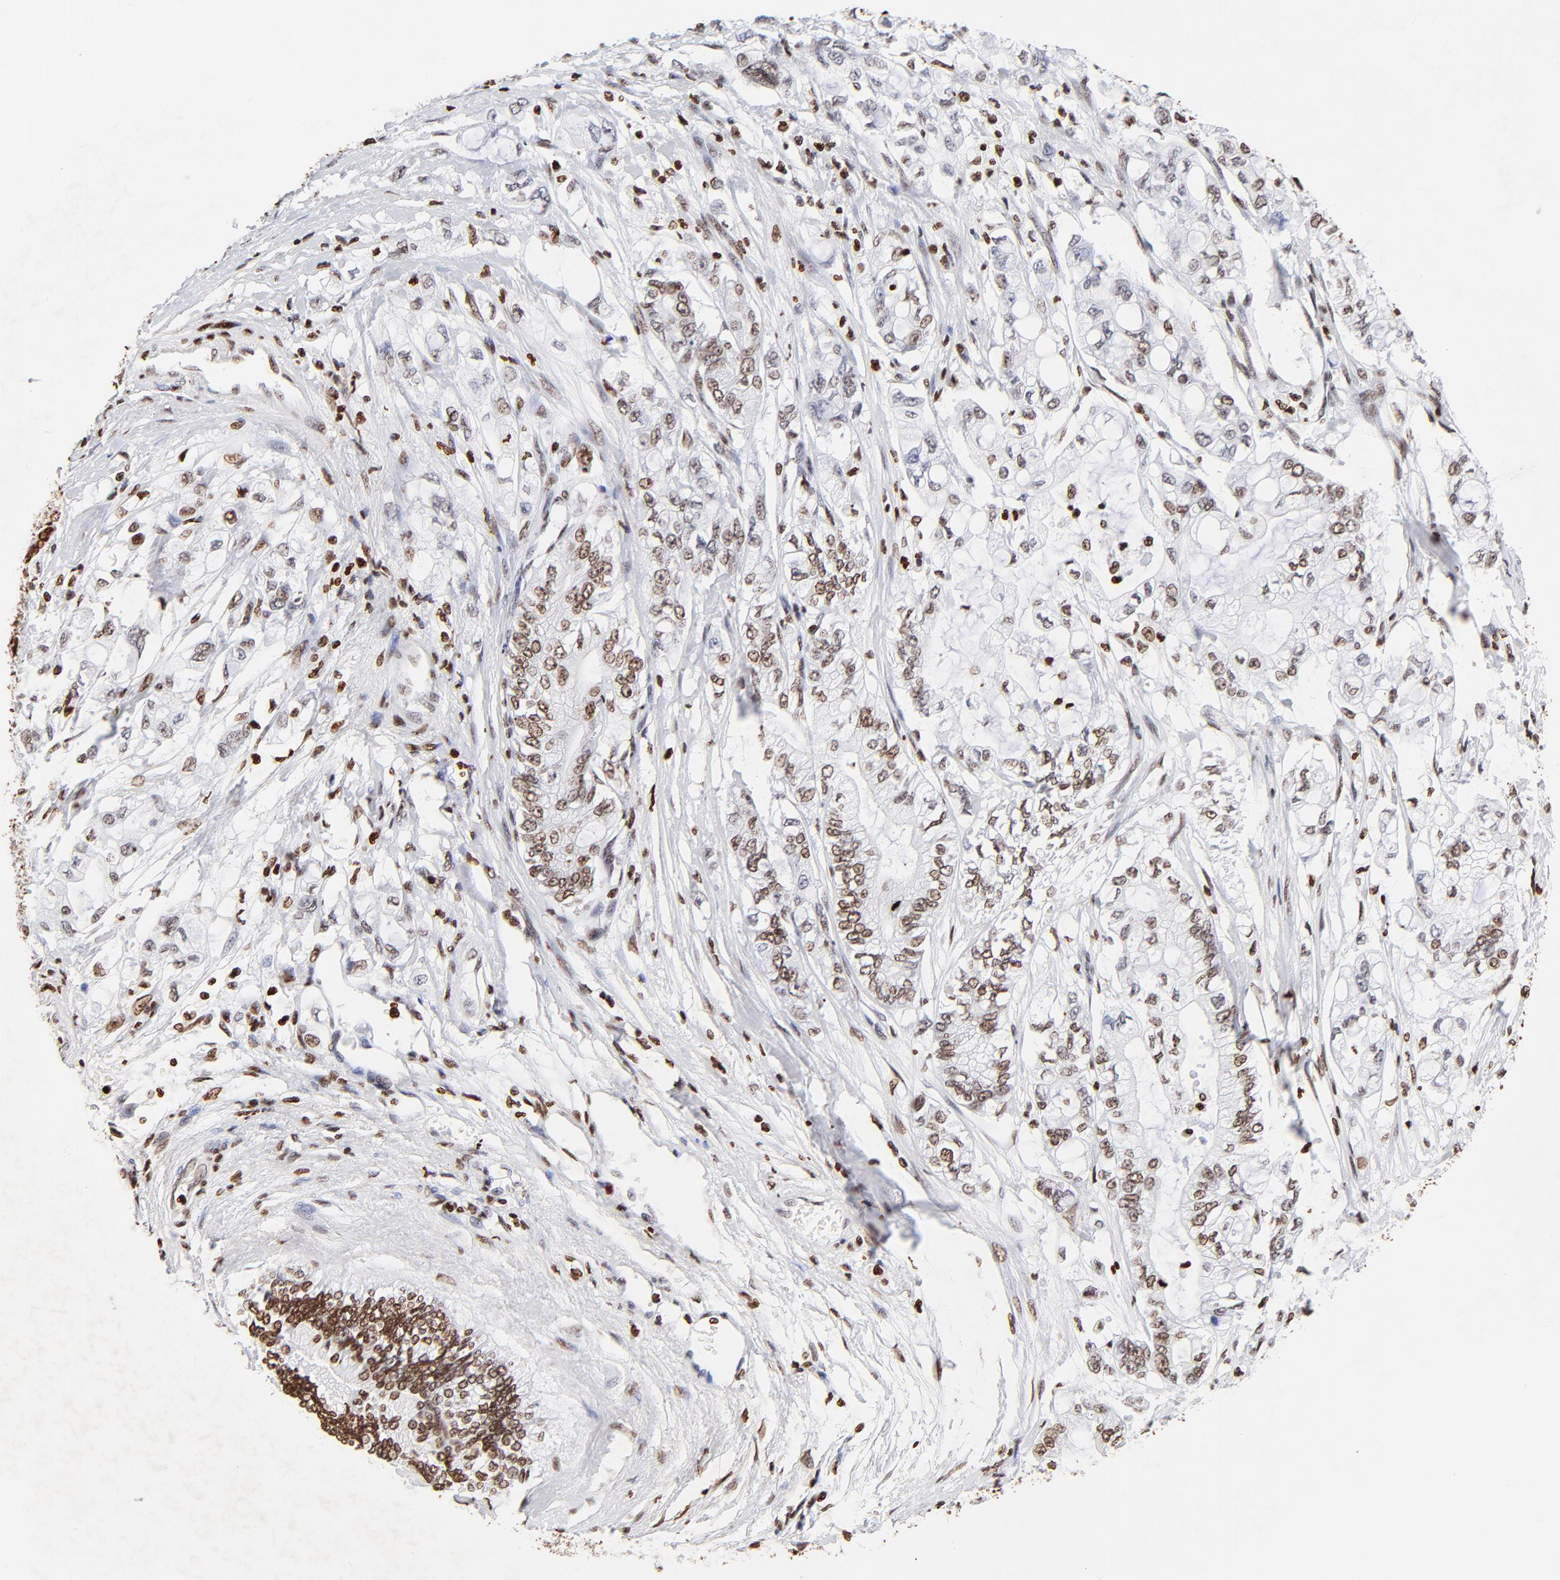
{"staining": {"intensity": "moderate", "quantity": ">75%", "location": "nuclear"}, "tissue": "pancreatic cancer", "cell_type": "Tumor cells", "image_type": "cancer", "snomed": [{"axis": "morphology", "description": "Adenocarcinoma, NOS"}, {"axis": "topography", "description": "Pancreas"}], "caption": "Adenocarcinoma (pancreatic) tissue reveals moderate nuclear positivity in approximately >75% of tumor cells", "gene": "FBH1", "patient": {"sex": "male", "age": 79}}